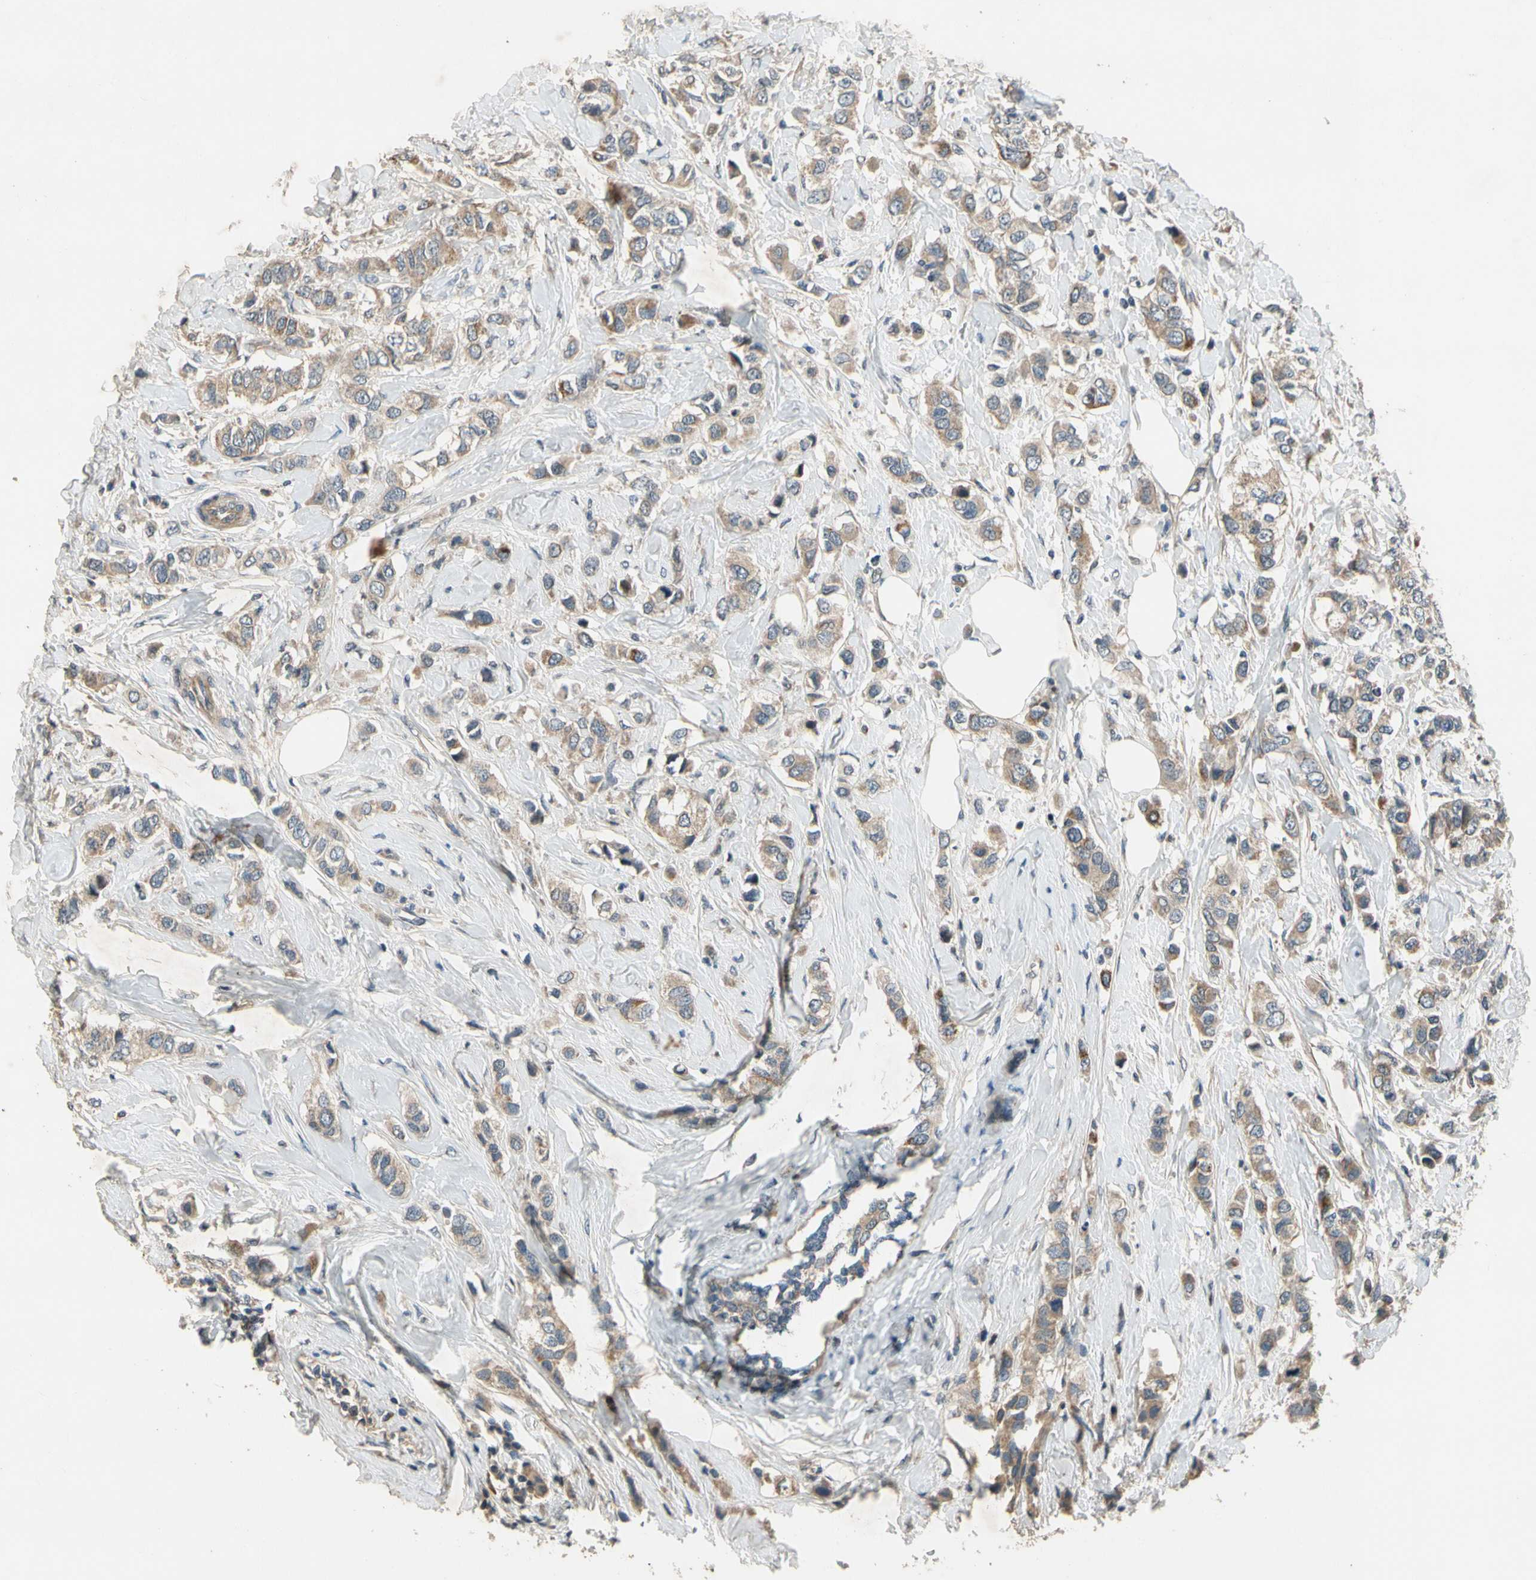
{"staining": {"intensity": "weak", "quantity": ">75%", "location": "cytoplasmic/membranous"}, "tissue": "breast cancer", "cell_type": "Tumor cells", "image_type": "cancer", "snomed": [{"axis": "morphology", "description": "Duct carcinoma"}, {"axis": "topography", "description": "Breast"}], "caption": "Immunohistochemistry (DAB (3,3'-diaminobenzidine)) staining of human intraductal carcinoma (breast) demonstrates weak cytoplasmic/membranous protein positivity in about >75% of tumor cells. (Brightfield microscopy of DAB IHC at high magnification).", "gene": "ALKBH3", "patient": {"sex": "female", "age": 50}}